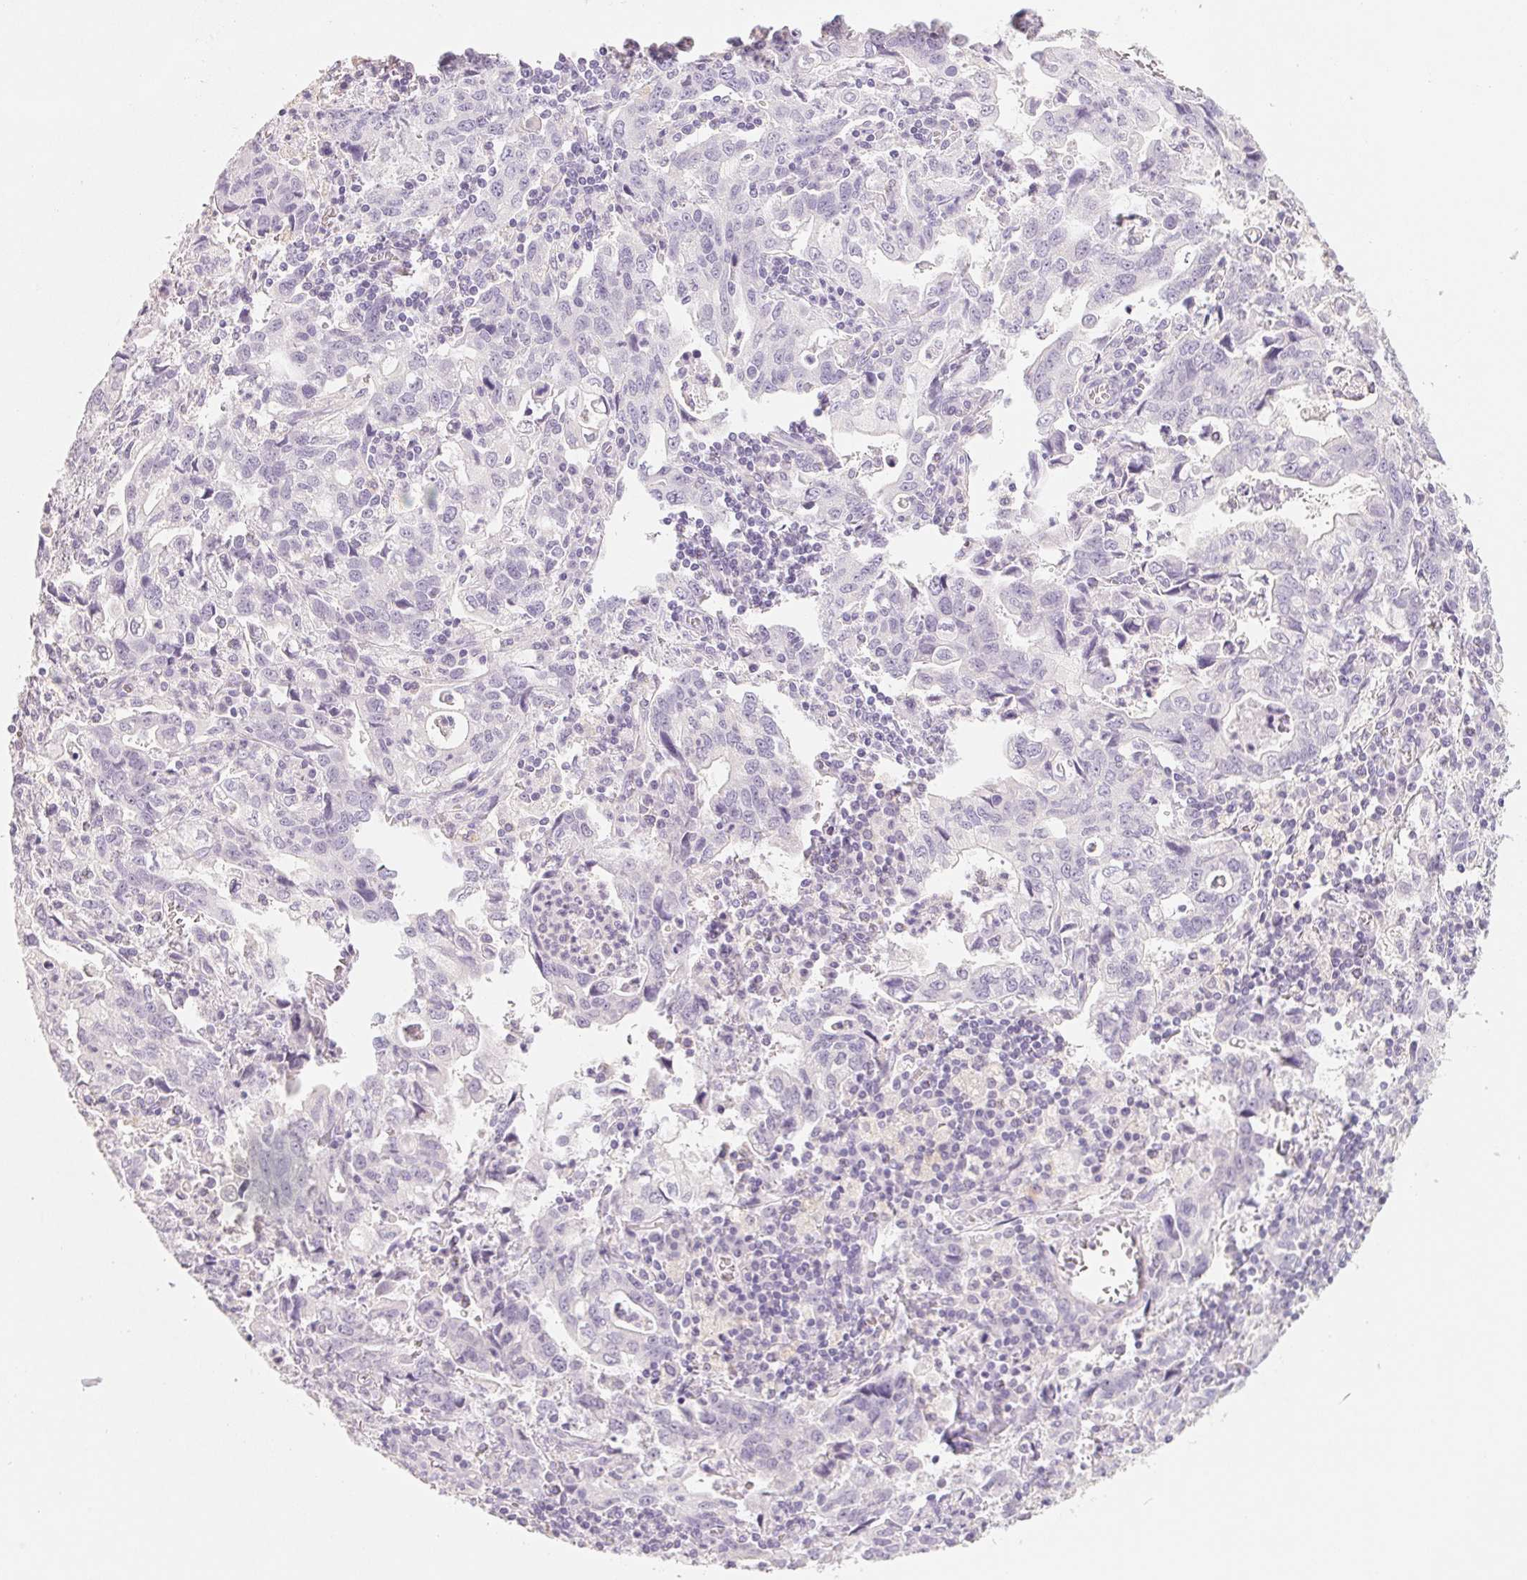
{"staining": {"intensity": "negative", "quantity": "none", "location": "none"}, "tissue": "stomach cancer", "cell_type": "Tumor cells", "image_type": "cancer", "snomed": [{"axis": "morphology", "description": "Adenocarcinoma, NOS"}, {"axis": "topography", "description": "Stomach, upper"}], "caption": "A high-resolution image shows immunohistochemistry staining of stomach cancer, which displays no significant staining in tumor cells. (DAB immunohistochemistry visualized using brightfield microscopy, high magnification).", "gene": "ACP3", "patient": {"sex": "male", "age": 85}}